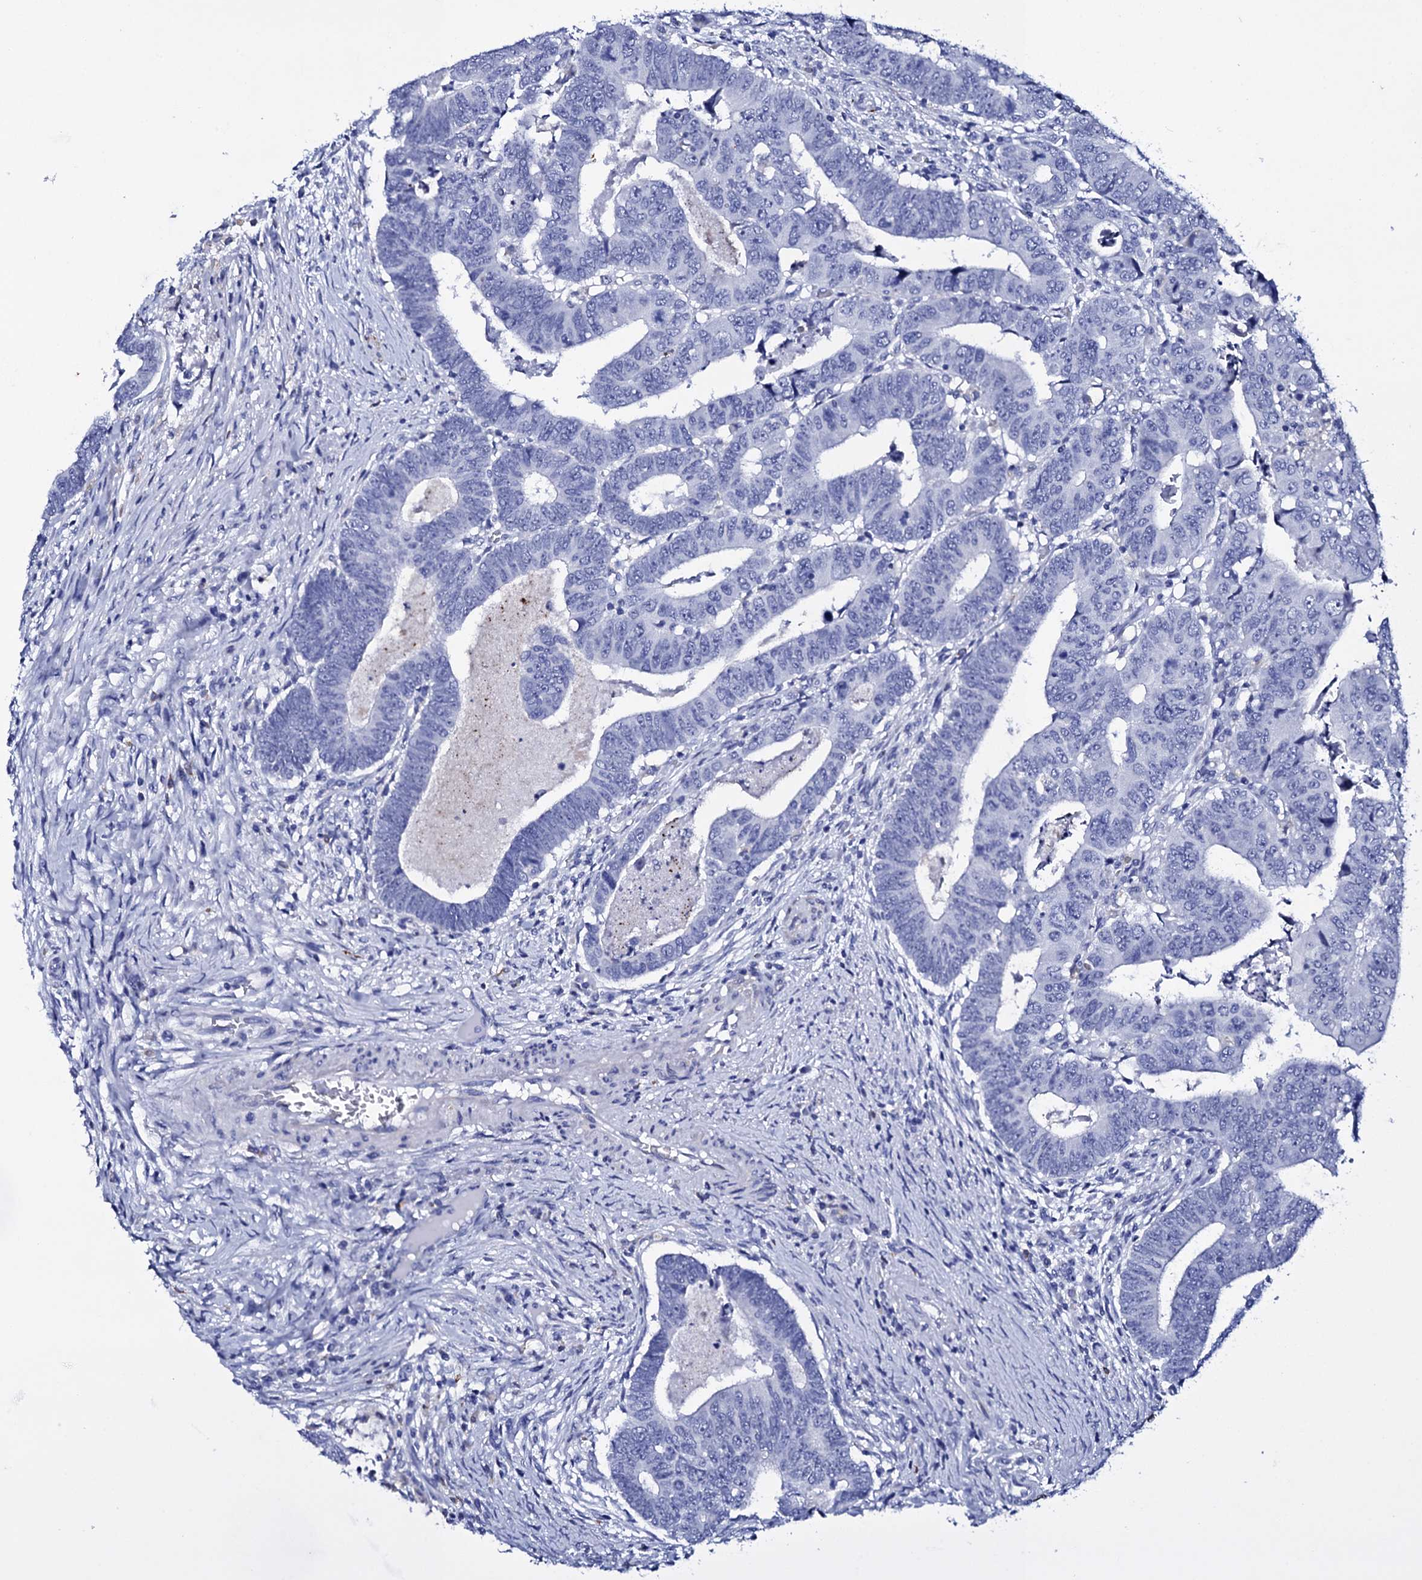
{"staining": {"intensity": "negative", "quantity": "none", "location": "none"}, "tissue": "colorectal cancer", "cell_type": "Tumor cells", "image_type": "cancer", "snomed": [{"axis": "morphology", "description": "Normal tissue, NOS"}, {"axis": "morphology", "description": "Adenocarcinoma, NOS"}, {"axis": "topography", "description": "Rectum"}], "caption": "High magnification brightfield microscopy of colorectal adenocarcinoma stained with DAB (3,3'-diaminobenzidine) (brown) and counterstained with hematoxylin (blue): tumor cells show no significant staining. (DAB (3,3'-diaminobenzidine) IHC with hematoxylin counter stain).", "gene": "ITPRID2", "patient": {"sex": "female", "age": 65}}